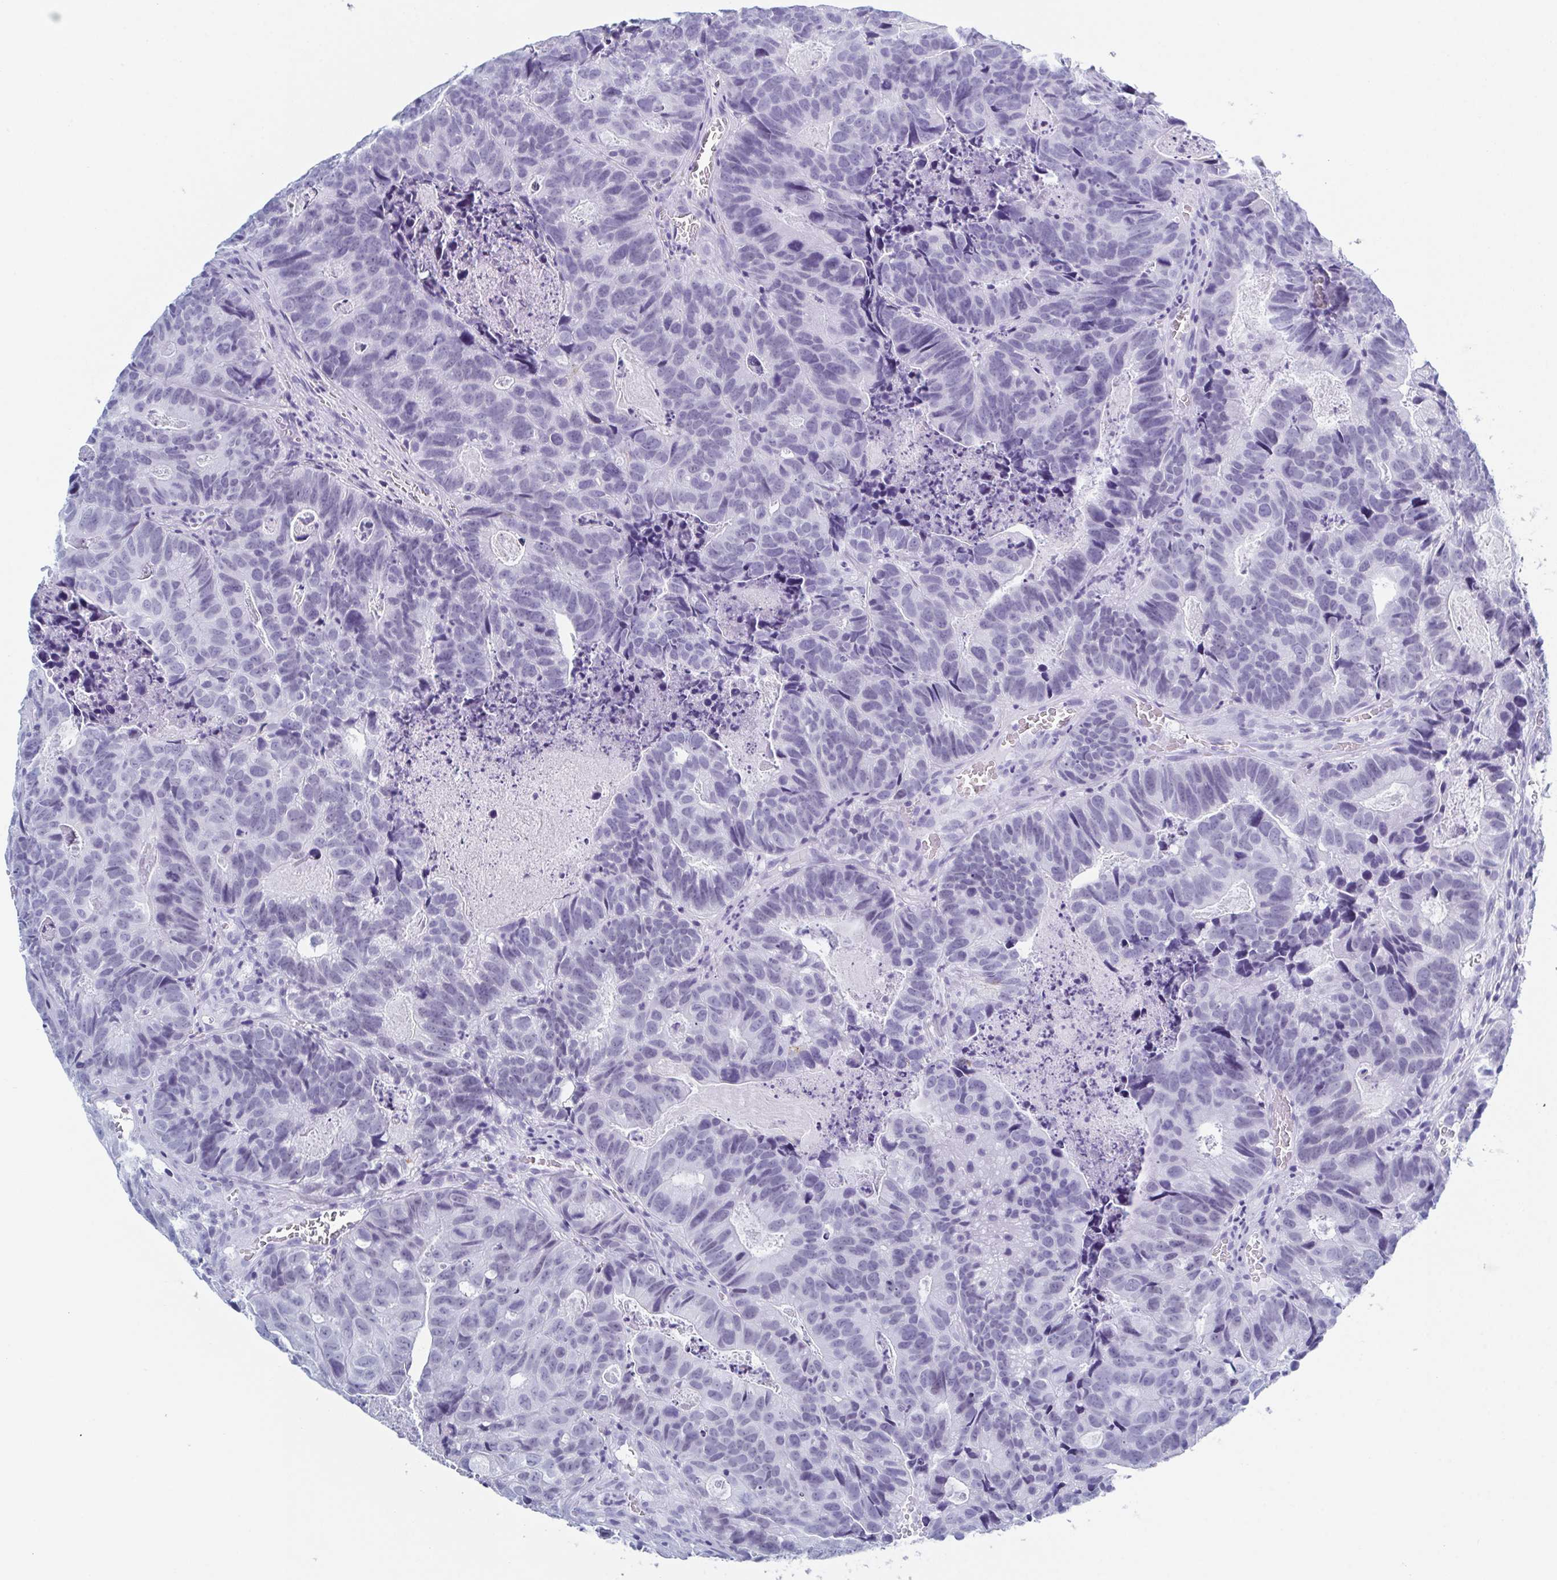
{"staining": {"intensity": "negative", "quantity": "none", "location": "none"}, "tissue": "head and neck cancer", "cell_type": "Tumor cells", "image_type": "cancer", "snomed": [{"axis": "morphology", "description": "Adenocarcinoma, NOS"}, {"axis": "topography", "description": "Head-Neck"}], "caption": "Immunohistochemistry (IHC) histopathology image of adenocarcinoma (head and neck) stained for a protein (brown), which reveals no staining in tumor cells.", "gene": "ZFP64", "patient": {"sex": "male", "age": 62}}